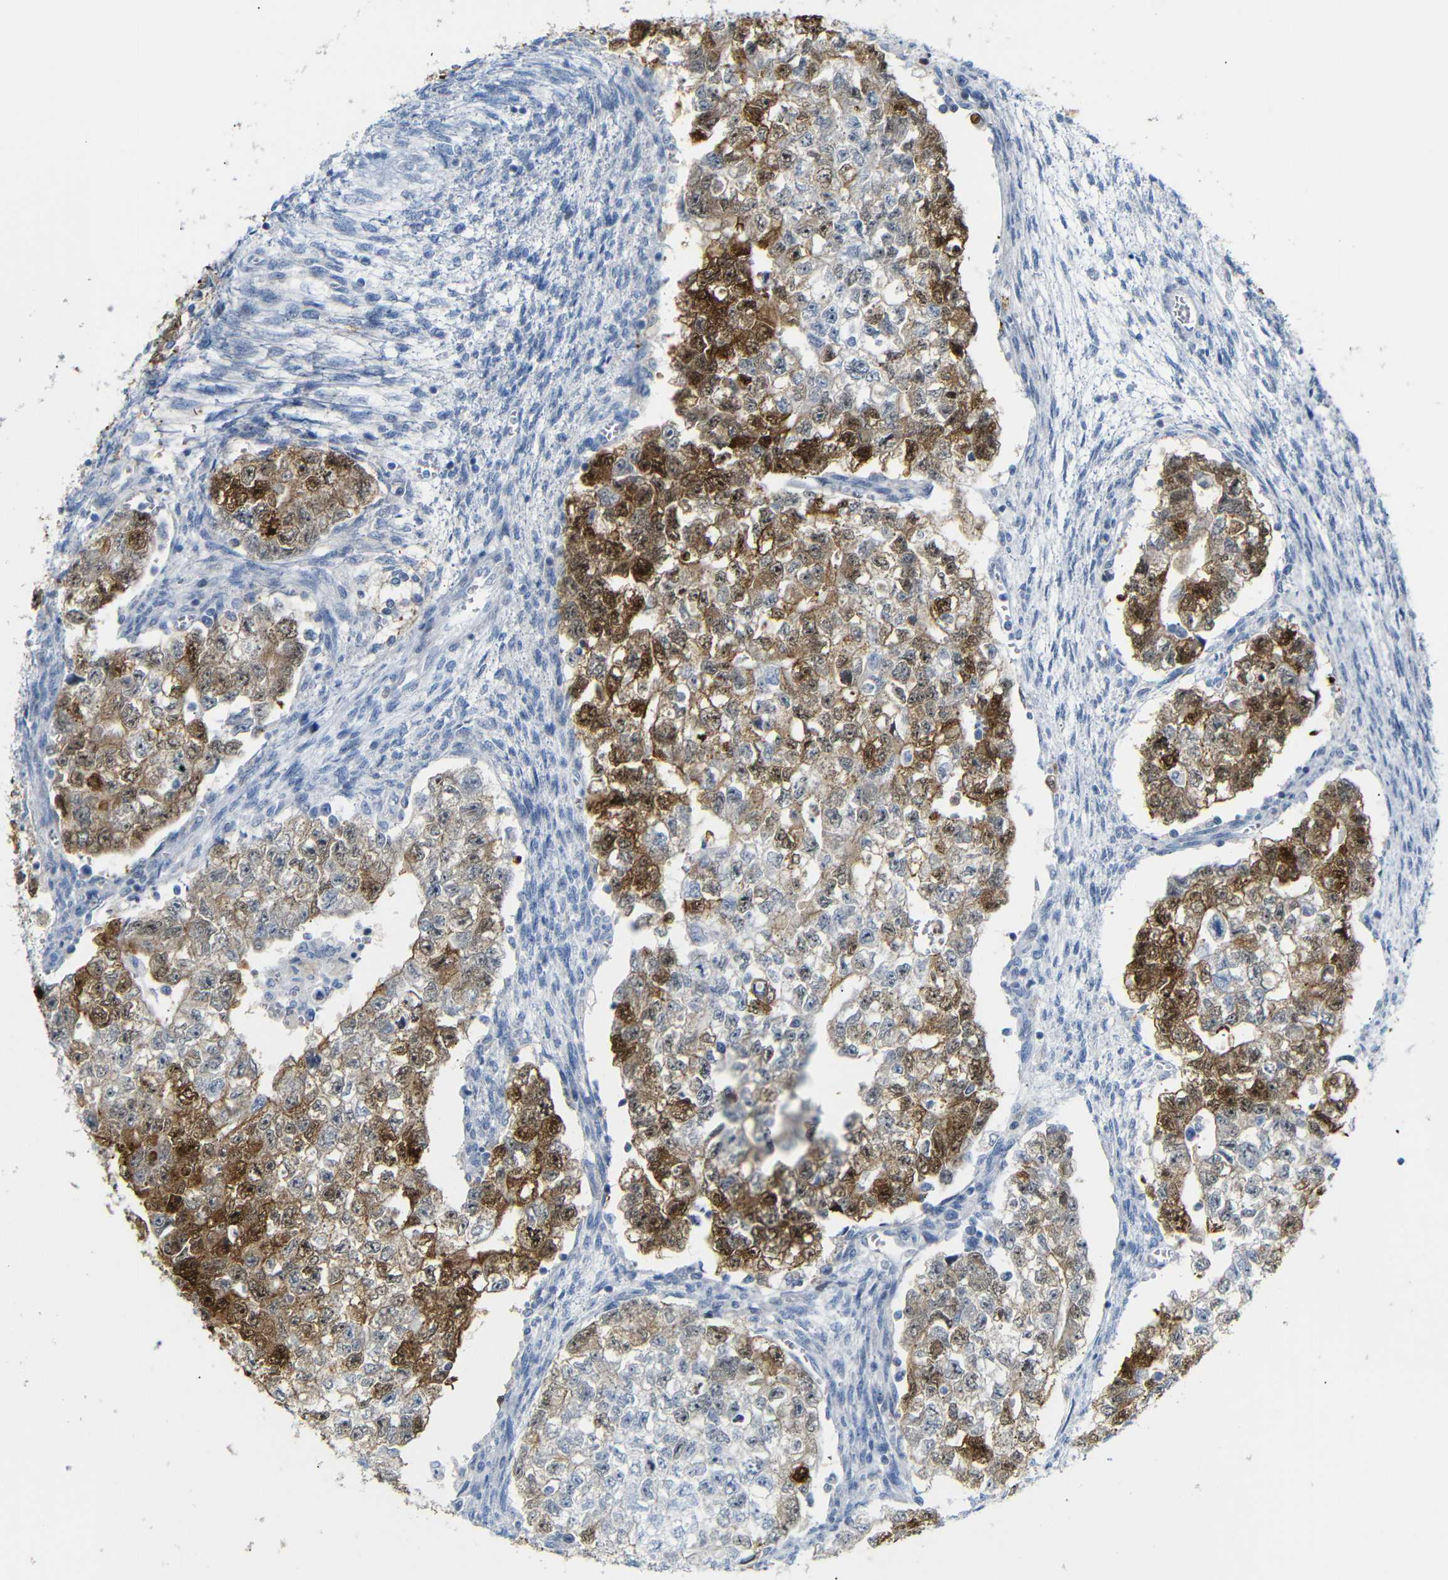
{"staining": {"intensity": "moderate", "quantity": "25%-75%", "location": "cytoplasmic/membranous"}, "tissue": "testis cancer", "cell_type": "Tumor cells", "image_type": "cancer", "snomed": [{"axis": "morphology", "description": "Seminoma, NOS"}, {"axis": "morphology", "description": "Carcinoma, Embryonal, NOS"}, {"axis": "topography", "description": "Testis"}], "caption": "A micrograph of human testis cancer (embryonal carcinoma) stained for a protein exhibits moderate cytoplasmic/membranous brown staining in tumor cells.", "gene": "MT1A", "patient": {"sex": "male", "age": 38}}